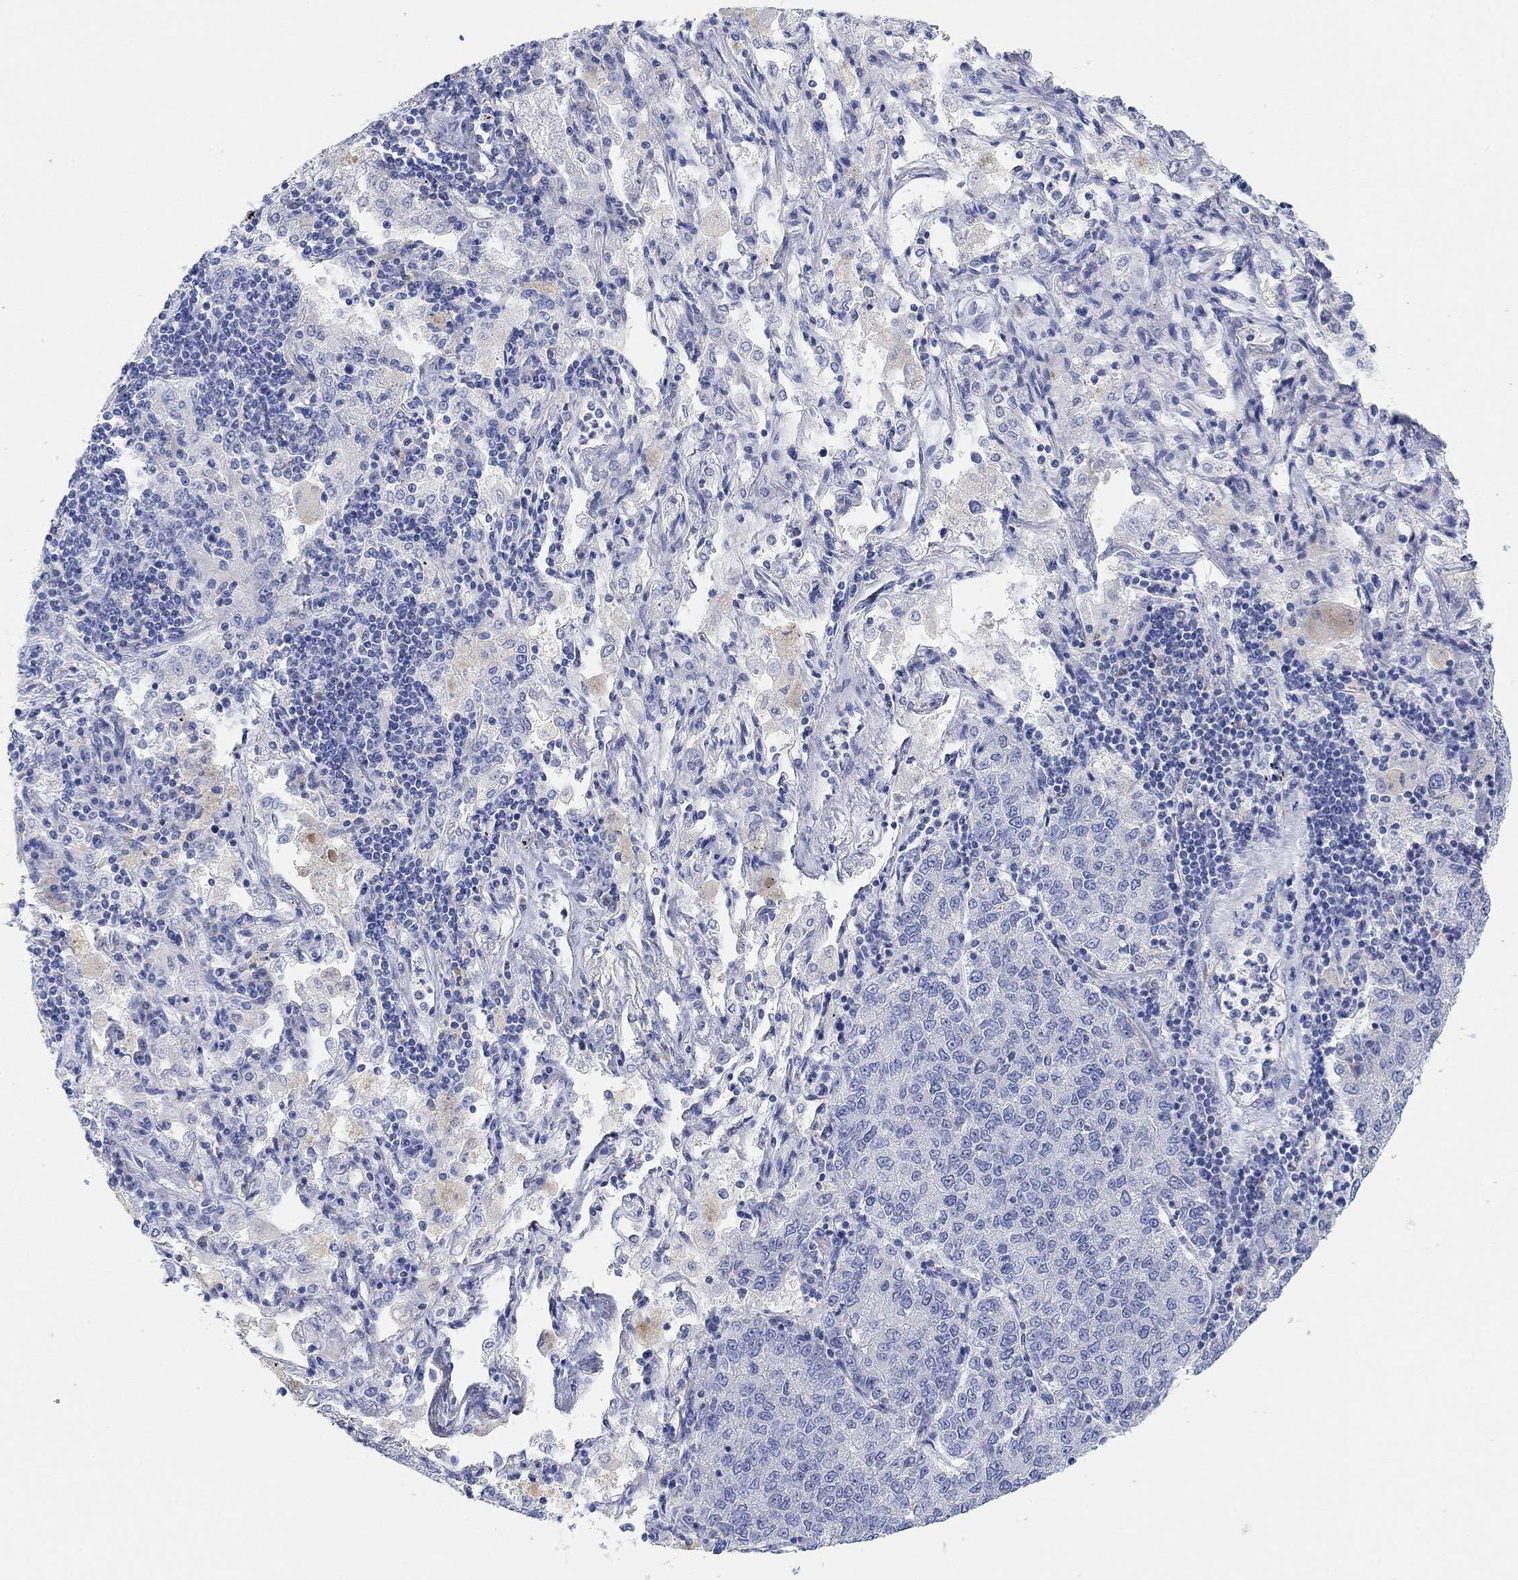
{"staining": {"intensity": "moderate", "quantity": "<25%", "location": "cytoplasmic/membranous"}, "tissue": "lung cancer", "cell_type": "Tumor cells", "image_type": "cancer", "snomed": [{"axis": "morphology", "description": "Adenocarcinoma, NOS"}, {"axis": "topography", "description": "Lung"}], "caption": "IHC of lung cancer demonstrates low levels of moderate cytoplasmic/membranous positivity in about <25% of tumor cells. (Stains: DAB (3,3'-diaminobenzidine) in brown, nuclei in blue, Microscopy: brightfield microscopy at high magnification).", "gene": "RGS1", "patient": {"sex": "male", "age": 49}}